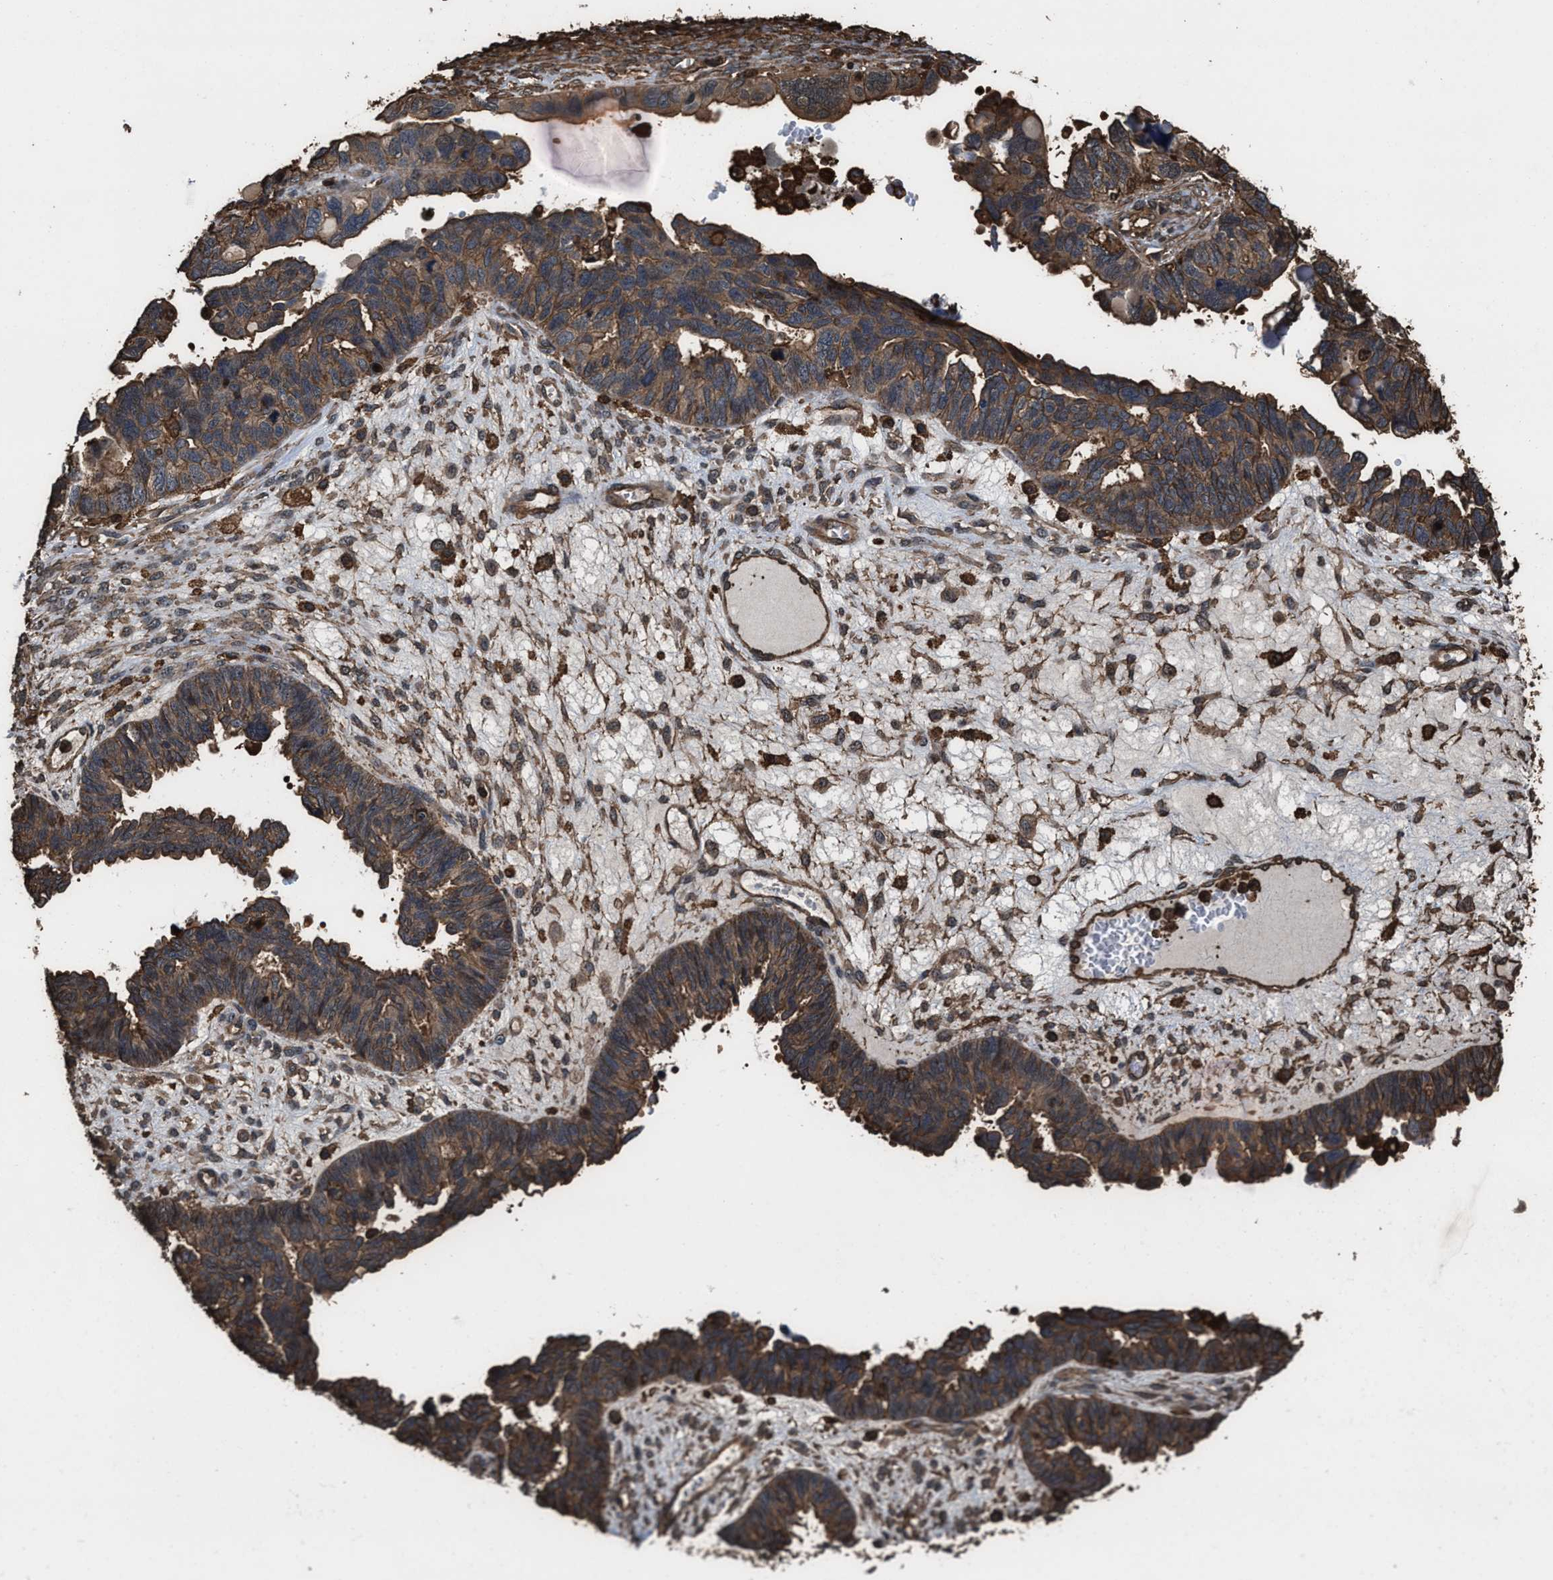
{"staining": {"intensity": "moderate", "quantity": ">75%", "location": "cytoplasmic/membranous"}, "tissue": "ovarian cancer", "cell_type": "Tumor cells", "image_type": "cancer", "snomed": [{"axis": "morphology", "description": "Cystadenocarcinoma, serous, NOS"}, {"axis": "topography", "description": "Ovary"}], "caption": "Human ovarian cancer stained with a protein marker exhibits moderate staining in tumor cells.", "gene": "KBTBD2", "patient": {"sex": "female", "age": 79}}